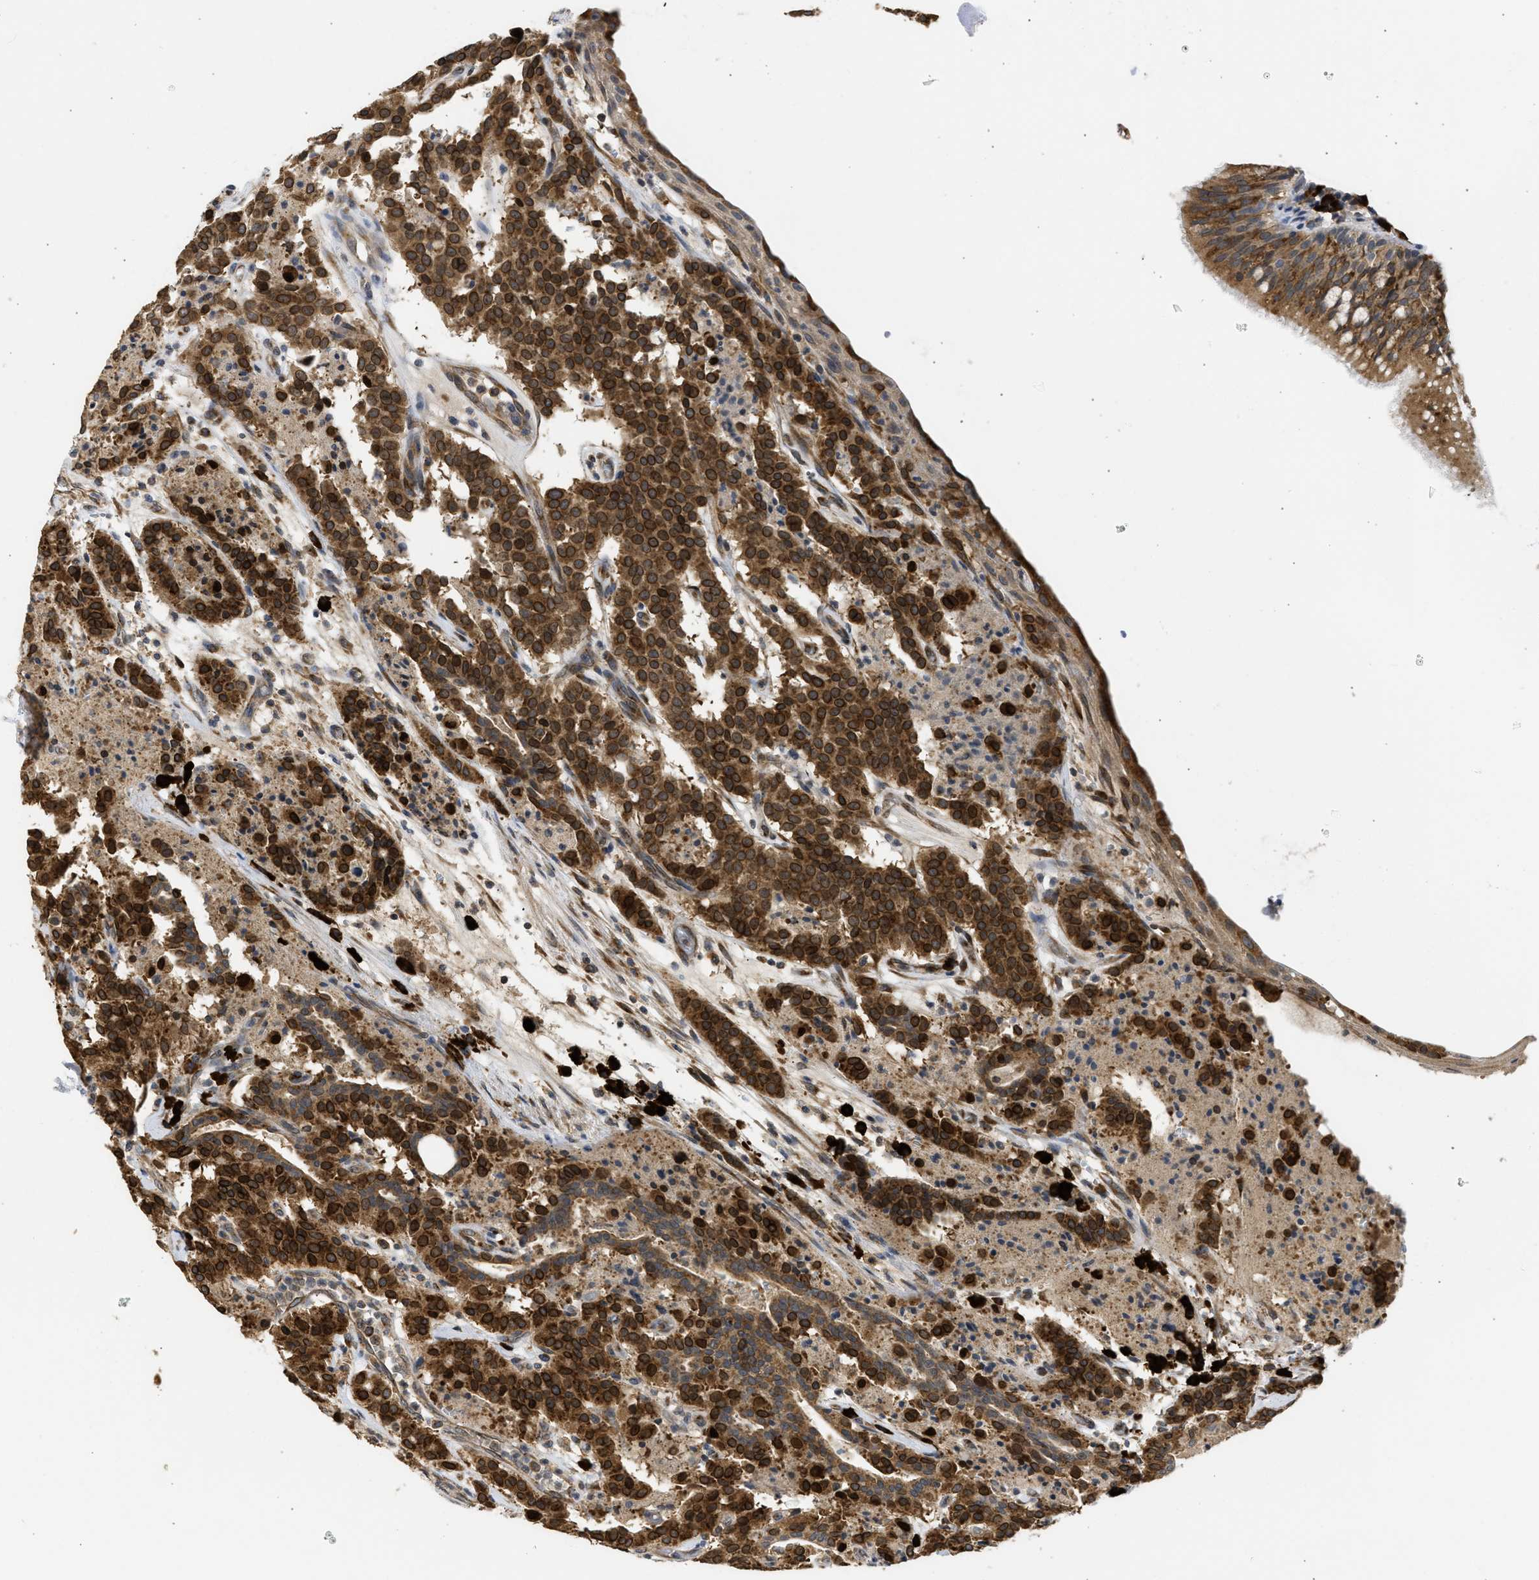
{"staining": {"intensity": "strong", "quantity": ">75%", "location": "cytoplasmic/membranous"}, "tissue": "carcinoid", "cell_type": "Tumor cells", "image_type": "cancer", "snomed": [{"axis": "morphology", "description": "Carcinoid, malignant, NOS"}, {"axis": "topography", "description": "Lung"}], "caption": "Human carcinoid (malignant) stained with a brown dye displays strong cytoplasmic/membranous positive staining in approximately >75% of tumor cells.", "gene": "DNAJC1", "patient": {"sex": "male", "age": 30}}